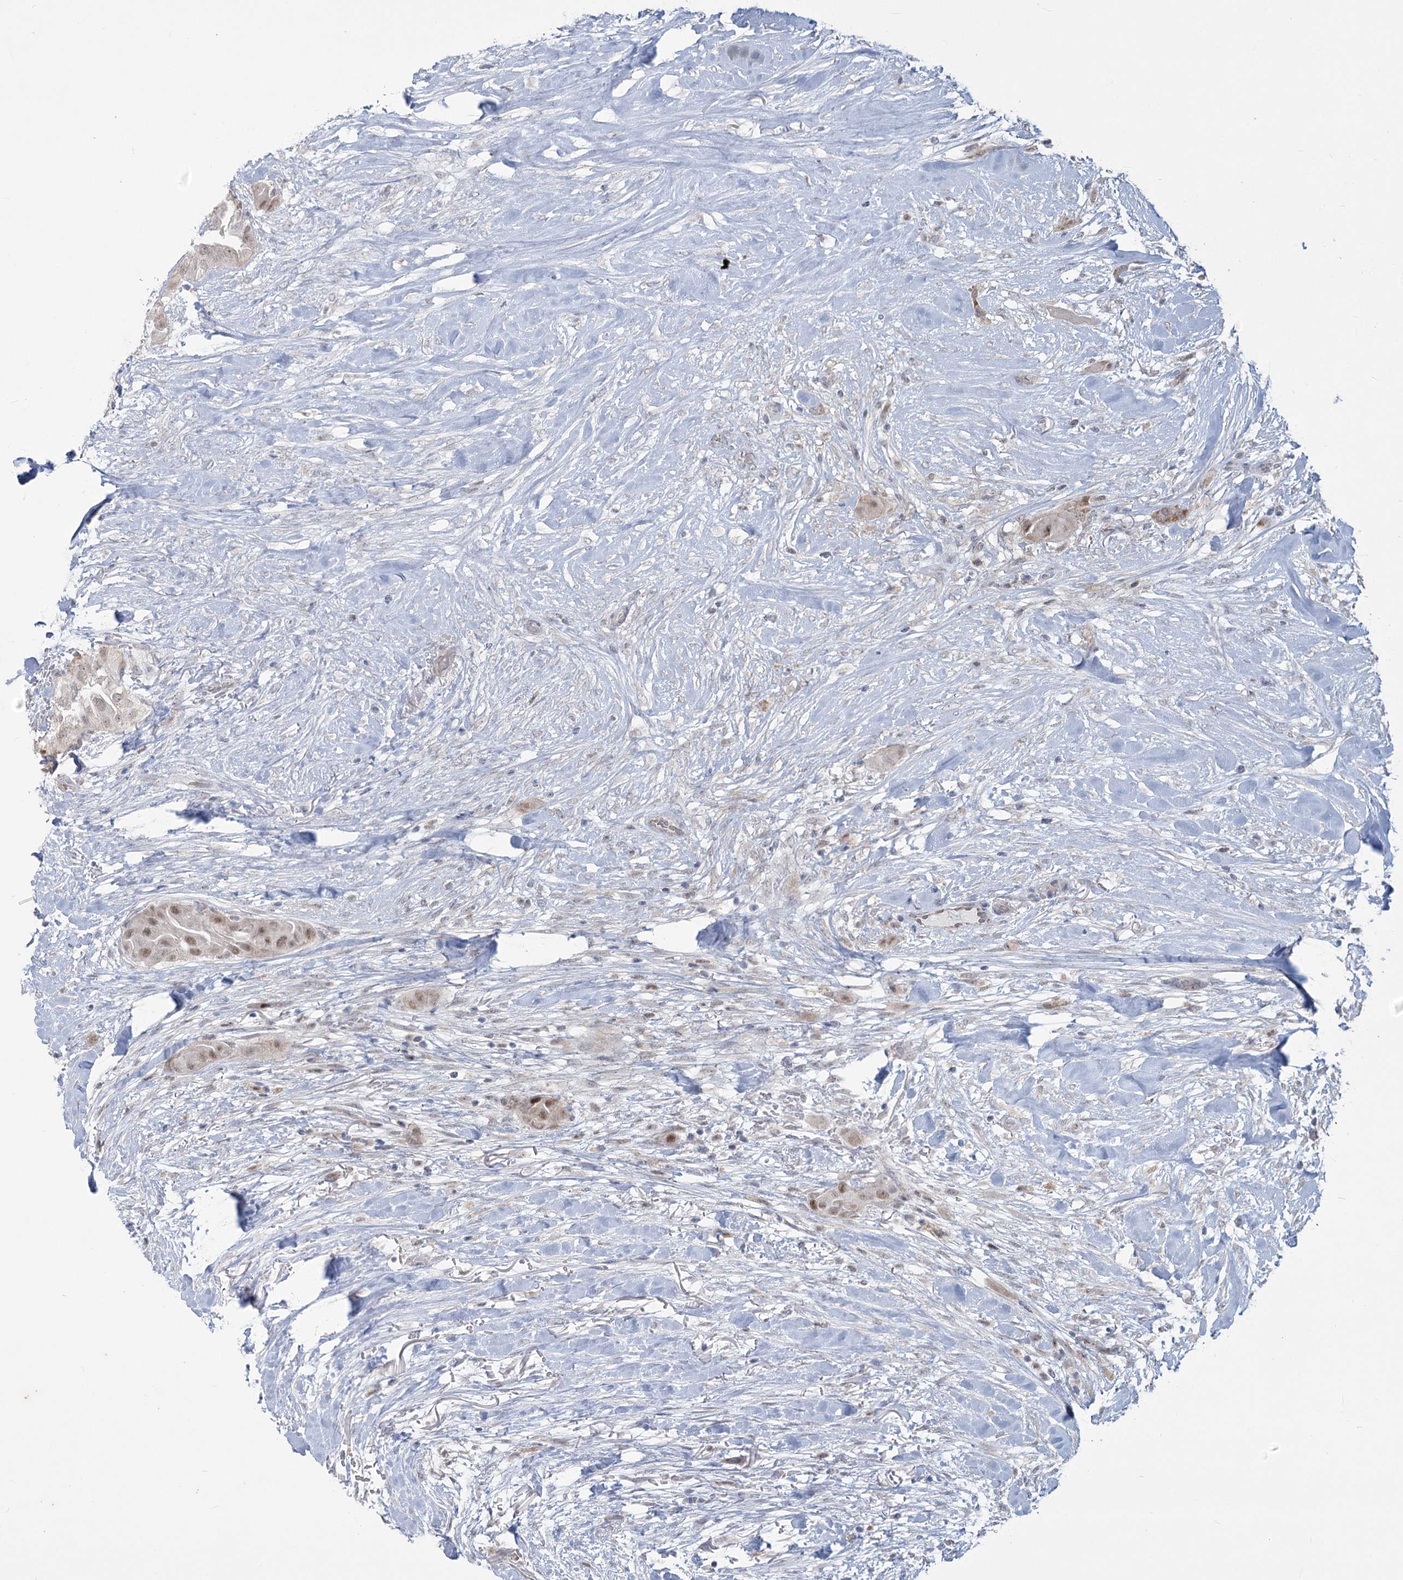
{"staining": {"intensity": "weak", "quantity": ">75%", "location": "nuclear"}, "tissue": "thyroid cancer", "cell_type": "Tumor cells", "image_type": "cancer", "snomed": [{"axis": "morphology", "description": "Papillary adenocarcinoma, NOS"}, {"axis": "topography", "description": "Thyroid gland"}], "caption": "Thyroid papillary adenocarcinoma stained with immunohistochemistry (IHC) demonstrates weak nuclear expression in about >75% of tumor cells.", "gene": "MTG1", "patient": {"sex": "female", "age": 59}}